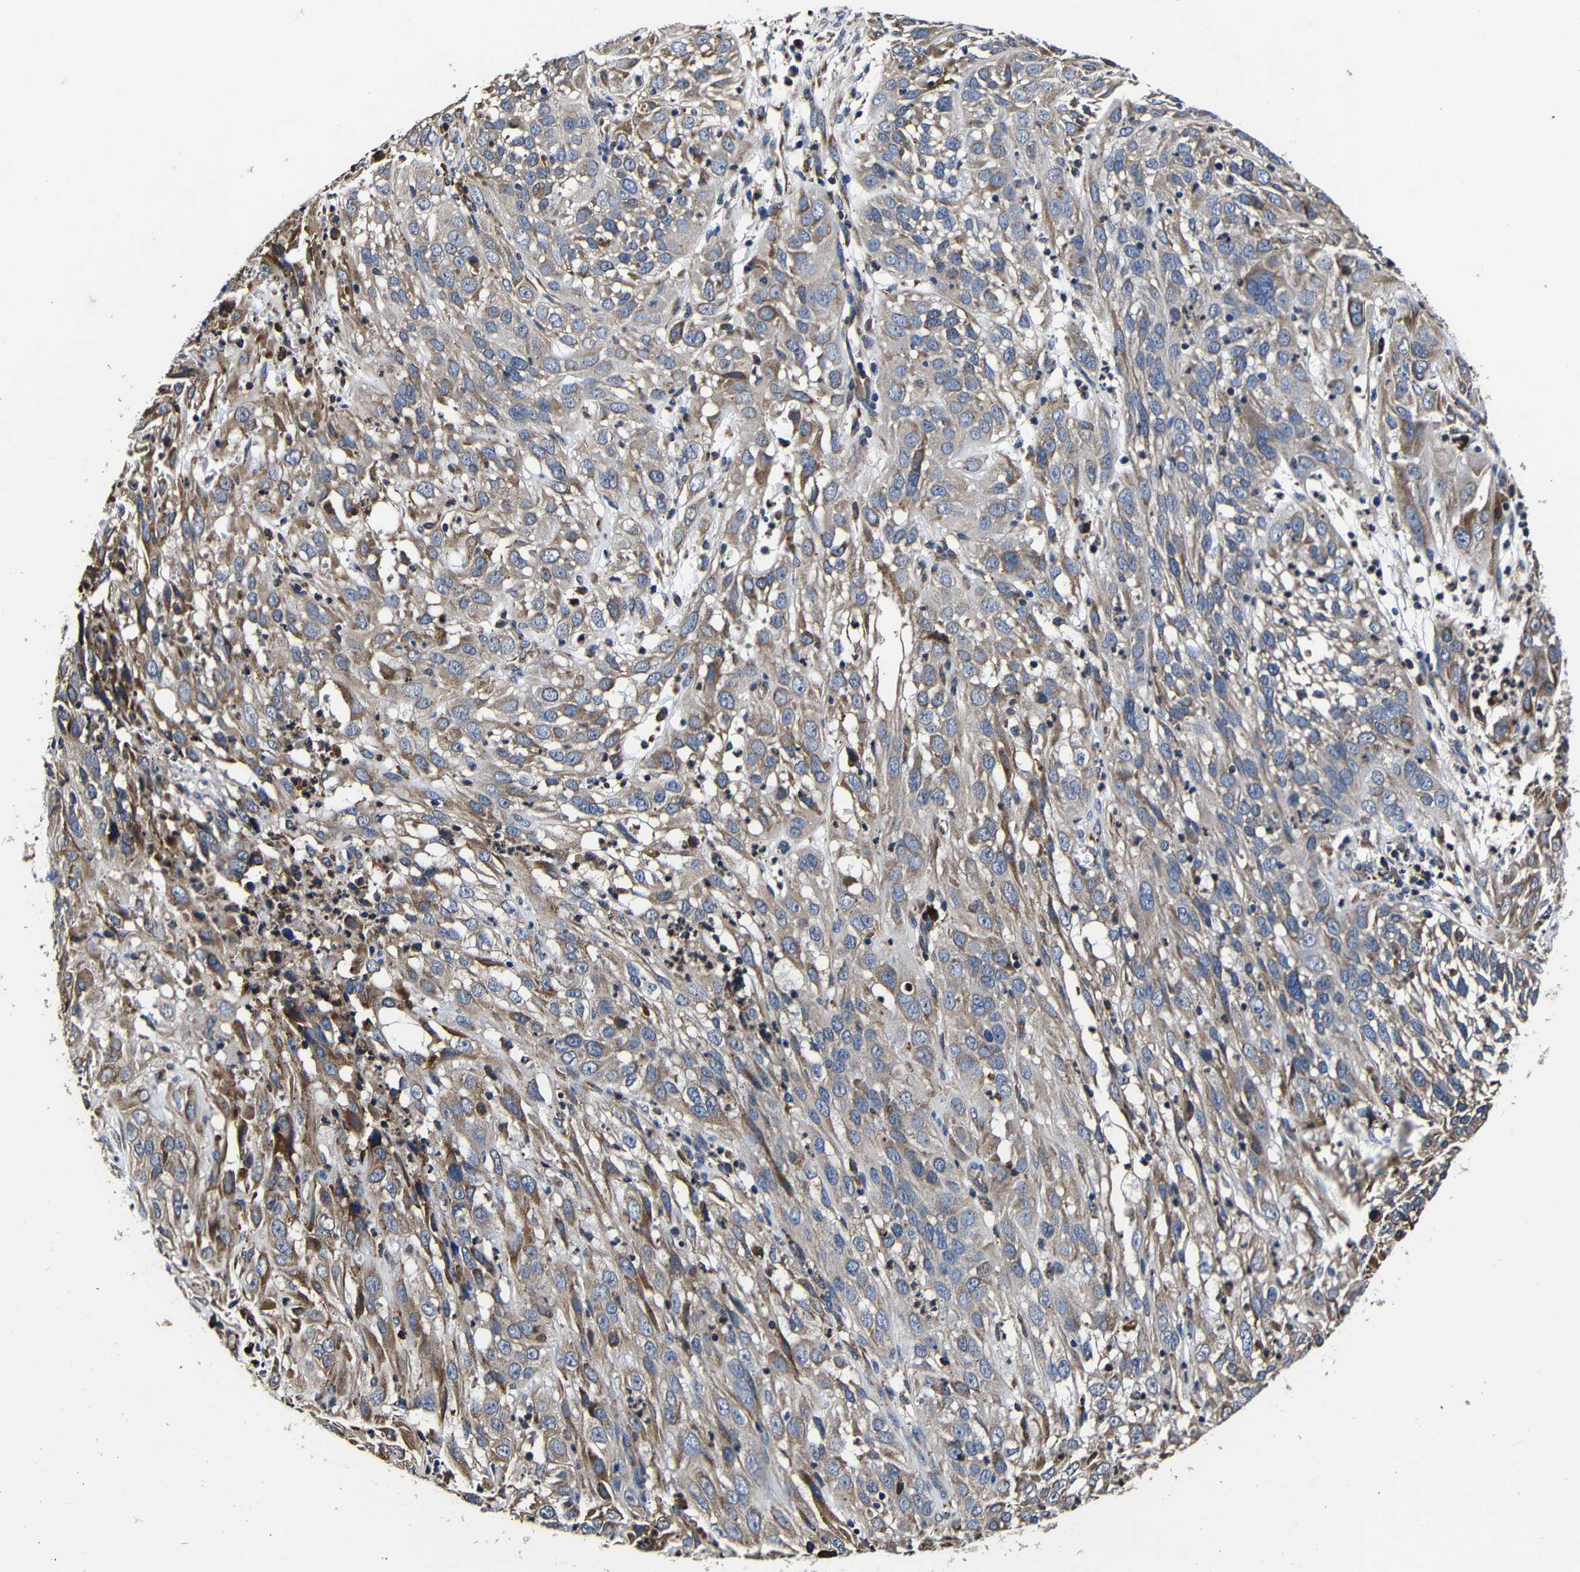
{"staining": {"intensity": "moderate", "quantity": ">75%", "location": "cytoplasmic/membranous"}, "tissue": "cervical cancer", "cell_type": "Tumor cells", "image_type": "cancer", "snomed": [{"axis": "morphology", "description": "Squamous cell carcinoma, NOS"}, {"axis": "topography", "description": "Cervix"}], "caption": "Protein expression analysis of cervical squamous cell carcinoma demonstrates moderate cytoplasmic/membranous expression in about >75% of tumor cells.", "gene": "SCN9A", "patient": {"sex": "female", "age": 32}}